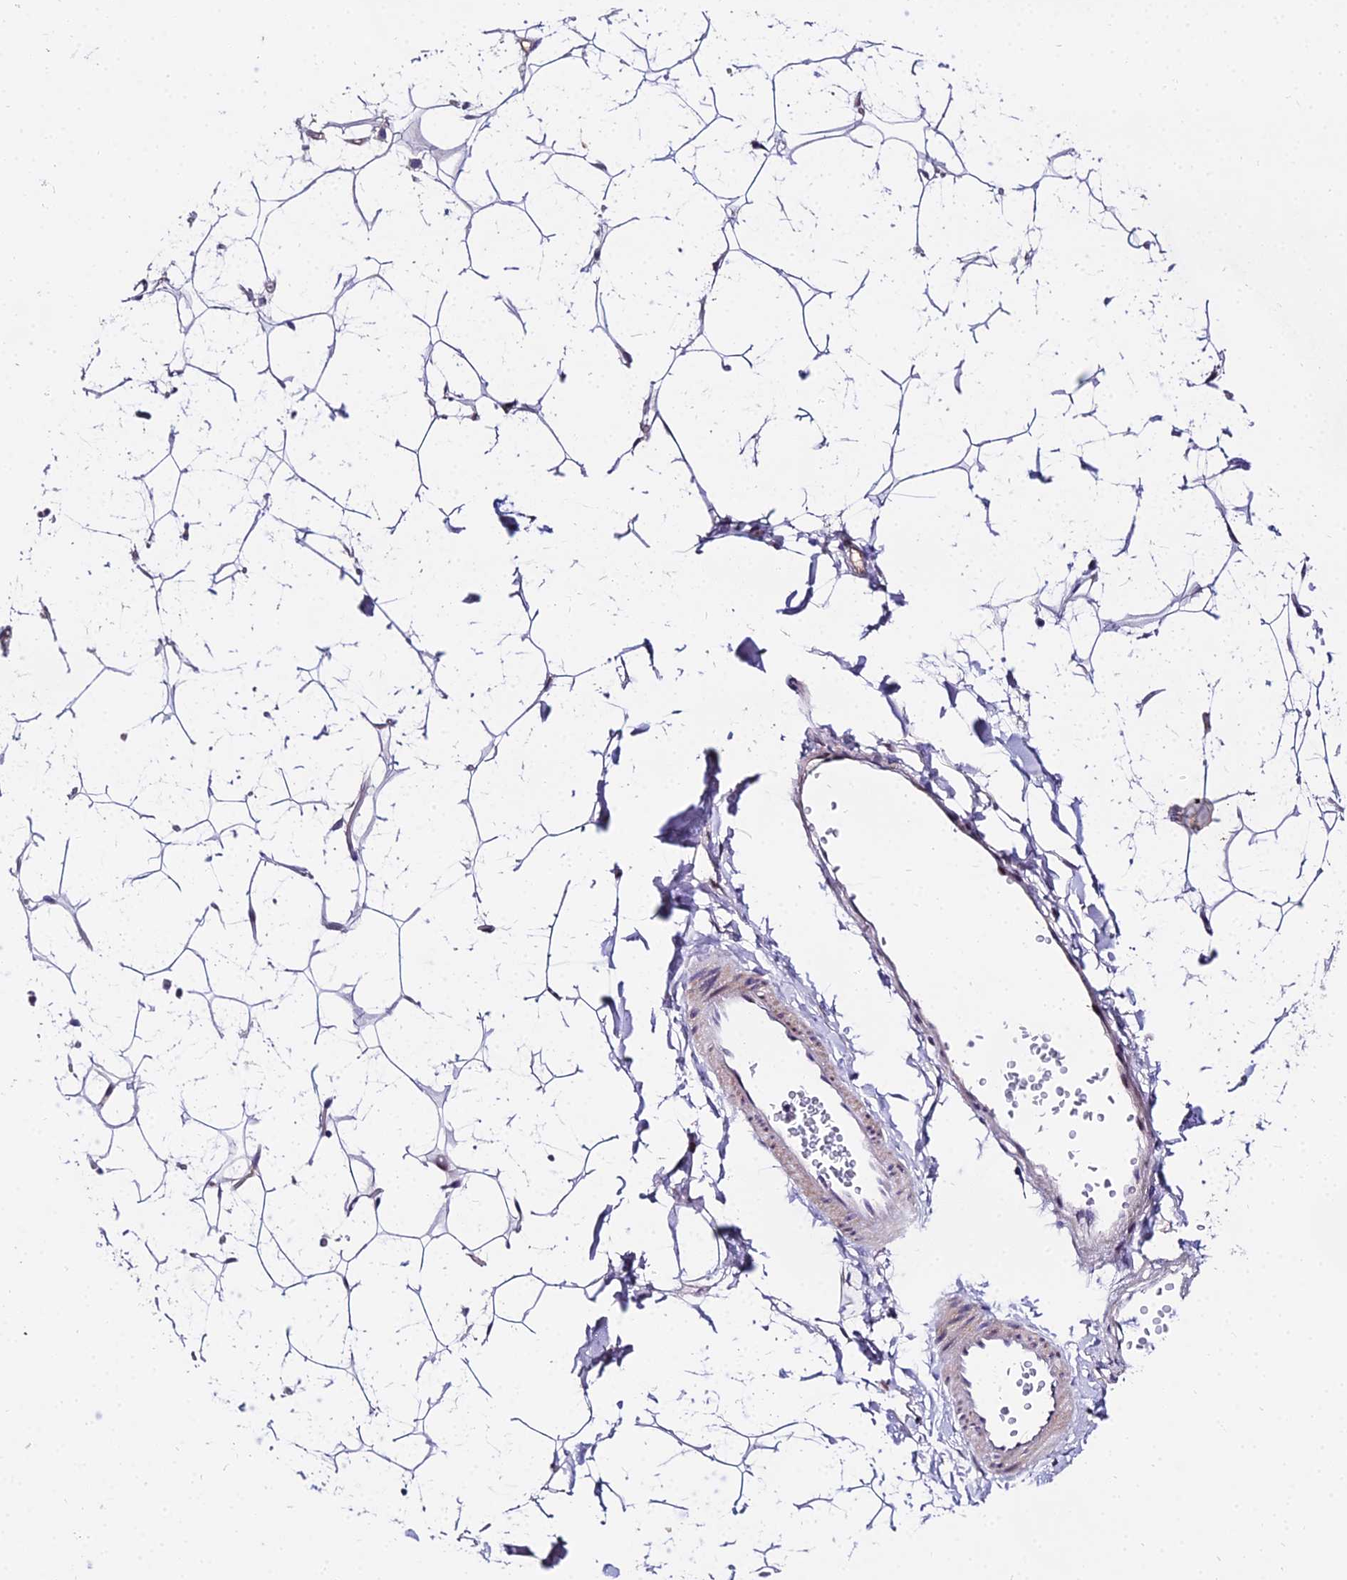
{"staining": {"intensity": "negative", "quantity": "none", "location": "none"}, "tissue": "adipose tissue", "cell_type": "Adipocytes", "image_type": "normal", "snomed": [{"axis": "morphology", "description": "Normal tissue, NOS"}, {"axis": "topography", "description": "Breast"}], "caption": "IHC image of benign adipose tissue: adipose tissue stained with DAB (3,3'-diaminobenzidine) displays no significant protein staining in adipocytes.", "gene": "TRIML2", "patient": {"sex": "female", "age": 26}}